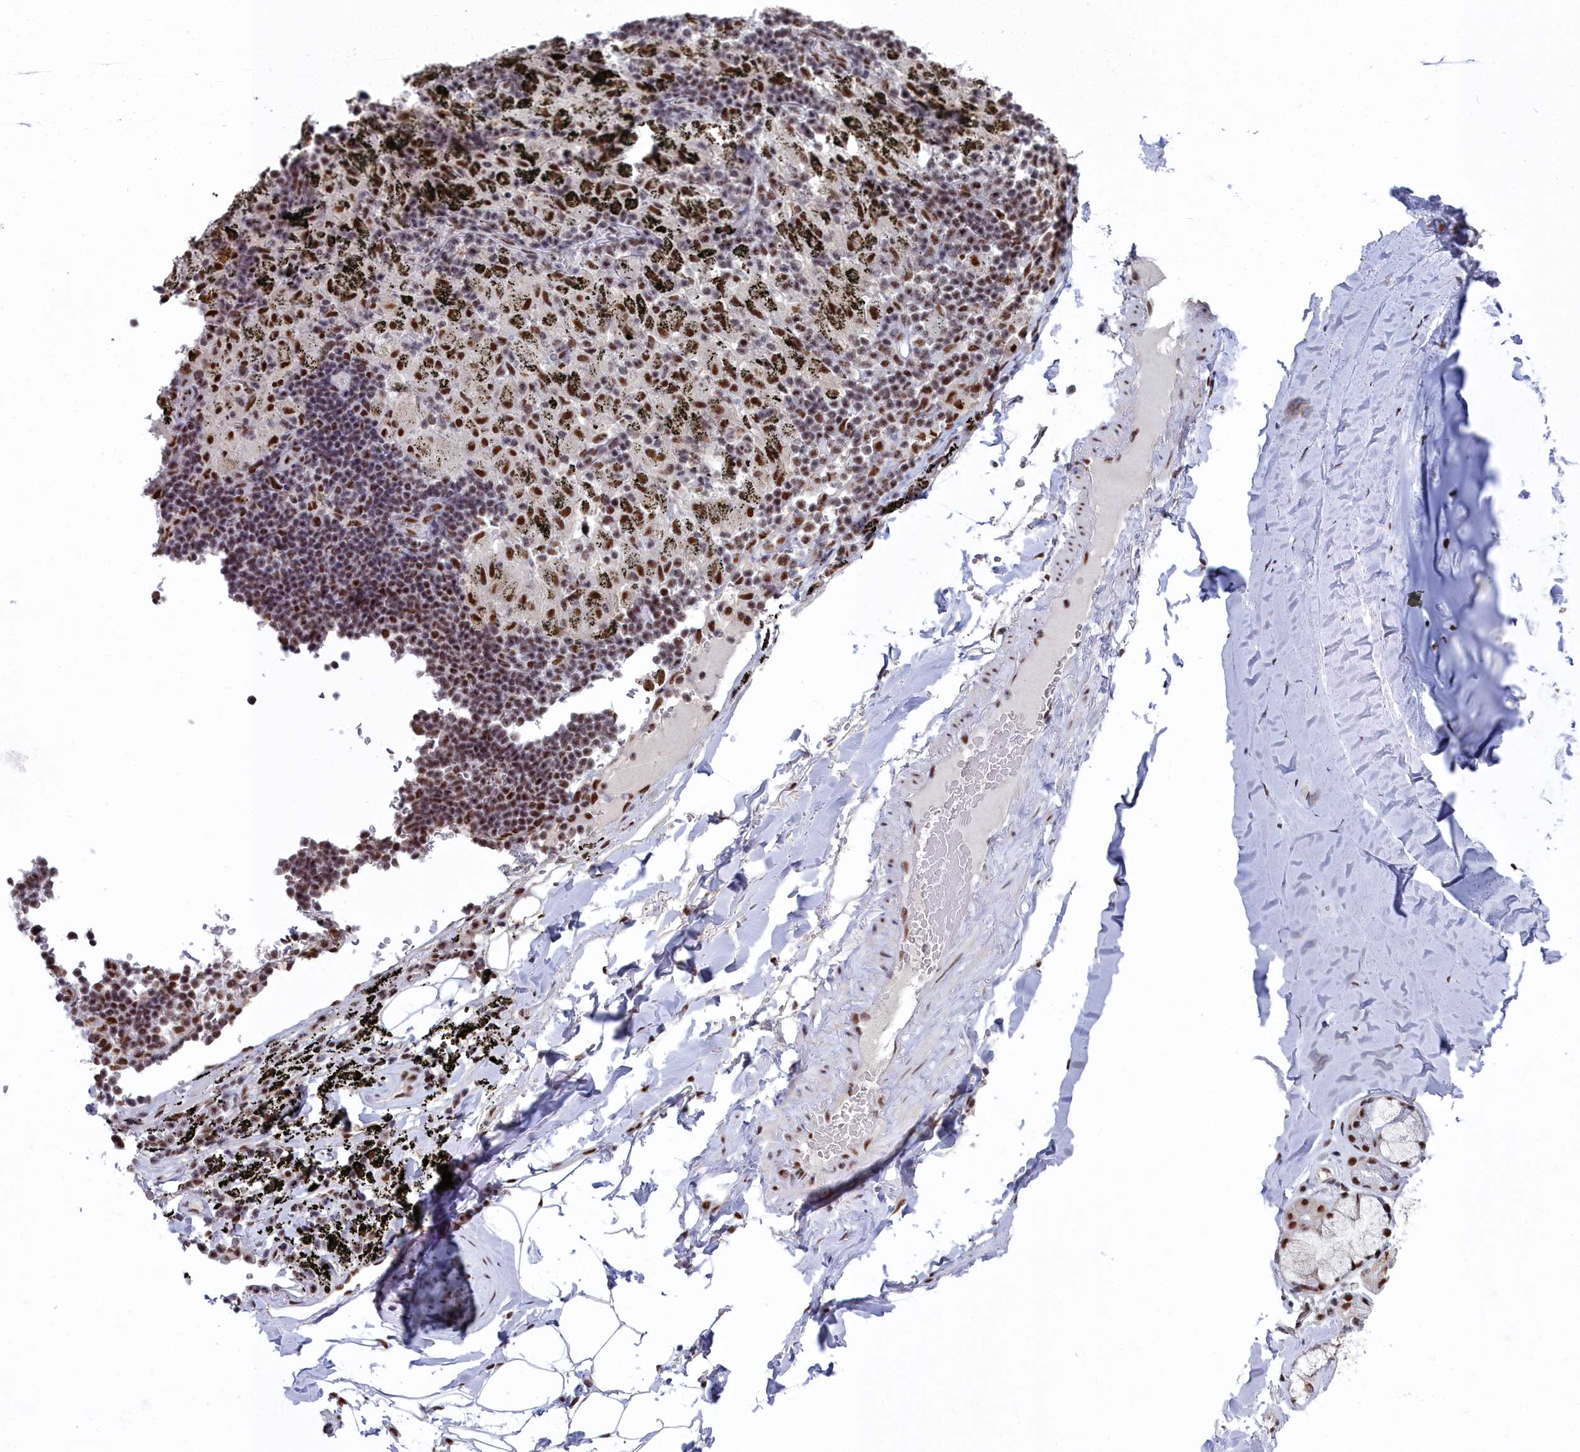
{"staining": {"intensity": "strong", "quantity": ">75%", "location": "nuclear"}, "tissue": "adipose tissue", "cell_type": "Adipocytes", "image_type": "normal", "snomed": [{"axis": "morphology", "description": "Normal tissue, NOS"}, {"axis": "topography", "description": "Lymph node"}, {"axis": "topography", "description": "Bronchus"}], "caption": "This is an image of immunohistochemistry staining of normal adipose tissue, which shows strong expression in the nuclear of adipocytes.", "gene": "SF3B3", "patient": {"sex": "male", "age": 63}}